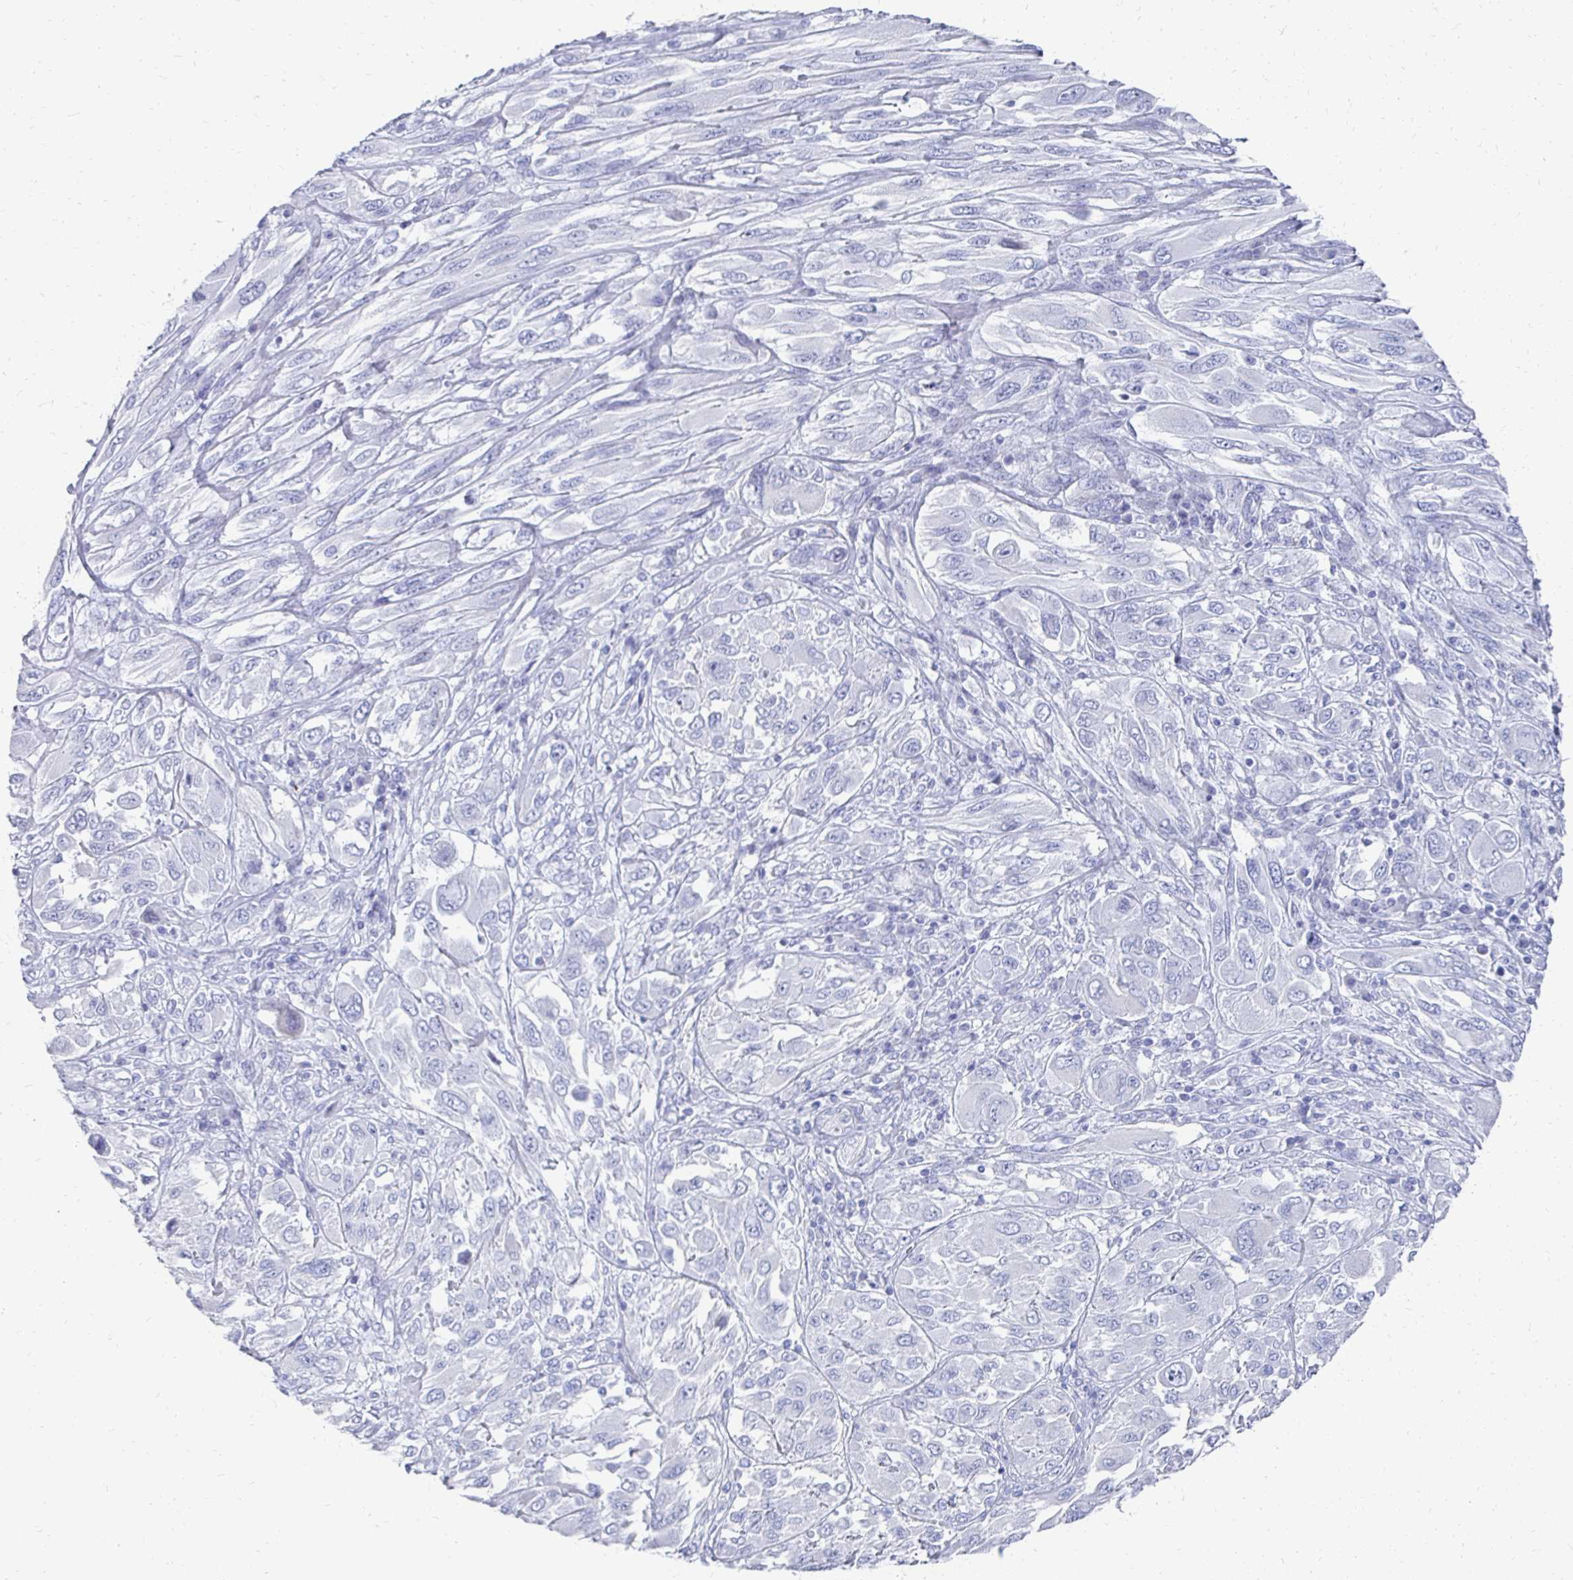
{"staining": {"intensity": "negative", "quantity": "none", "location": "none"}, "tissue": "melanoma", "cell_type": "Tumor cells", "image_type": "cancer", "snomed": [{"axis": "morphology", "description": "Malignant melanoma, NOS"}, {"axis": "topography", "description": "Skin"}], "caption": "An IHC micrograph of malignant melanoma is shown. There is no staining in tumor cells of malignant melanoma.", "gene": "SYCP3", "patient": {"sex": "female", "age": 91}}